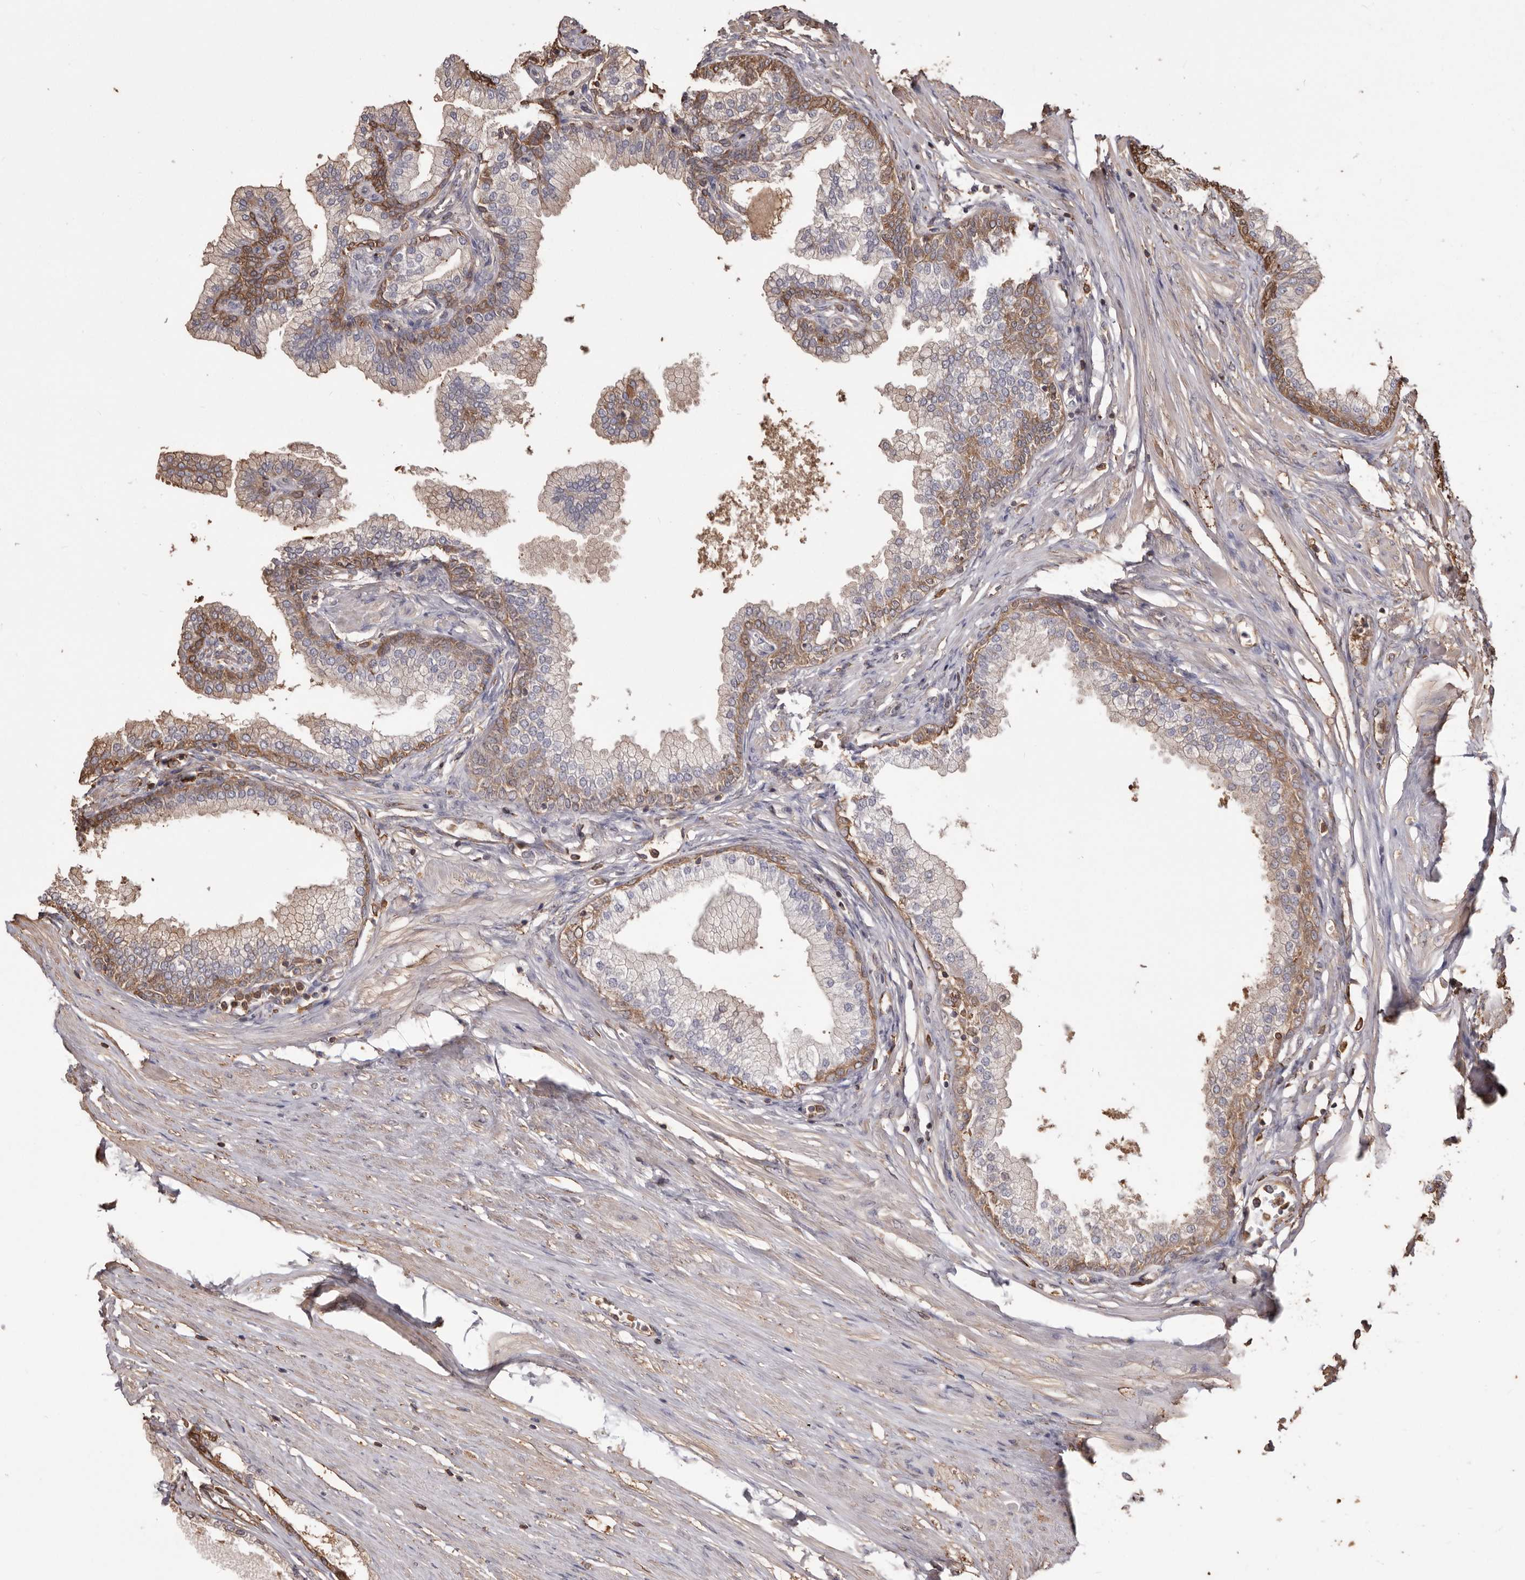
{"staining": {"intensity": "moderate", "quantity": "25%-75%", "location": "cytoplasmic/membranous"}, "tissue": "prostate", "cell_type": "Glandular cells", "image_type": "normal", "snomed": [{"axis": "morphology", "description": "Normal tissue, NOS"}, {"axis": "morphology", "description": "Urothelial carcinoma, Low grade"}, {"axis": "topography", "description": "Urinary bladder"}, {"axis": "topography", "description": "Prostate"}], "caption": "Immunohistochemical staining of unremarkable human prostate shows medium levels of moderate cytoplasmic/membranous staining in about 25%-75% of glandular cells.", "gene": "PKM", "patient": {"sex": "male", "age": 60}}